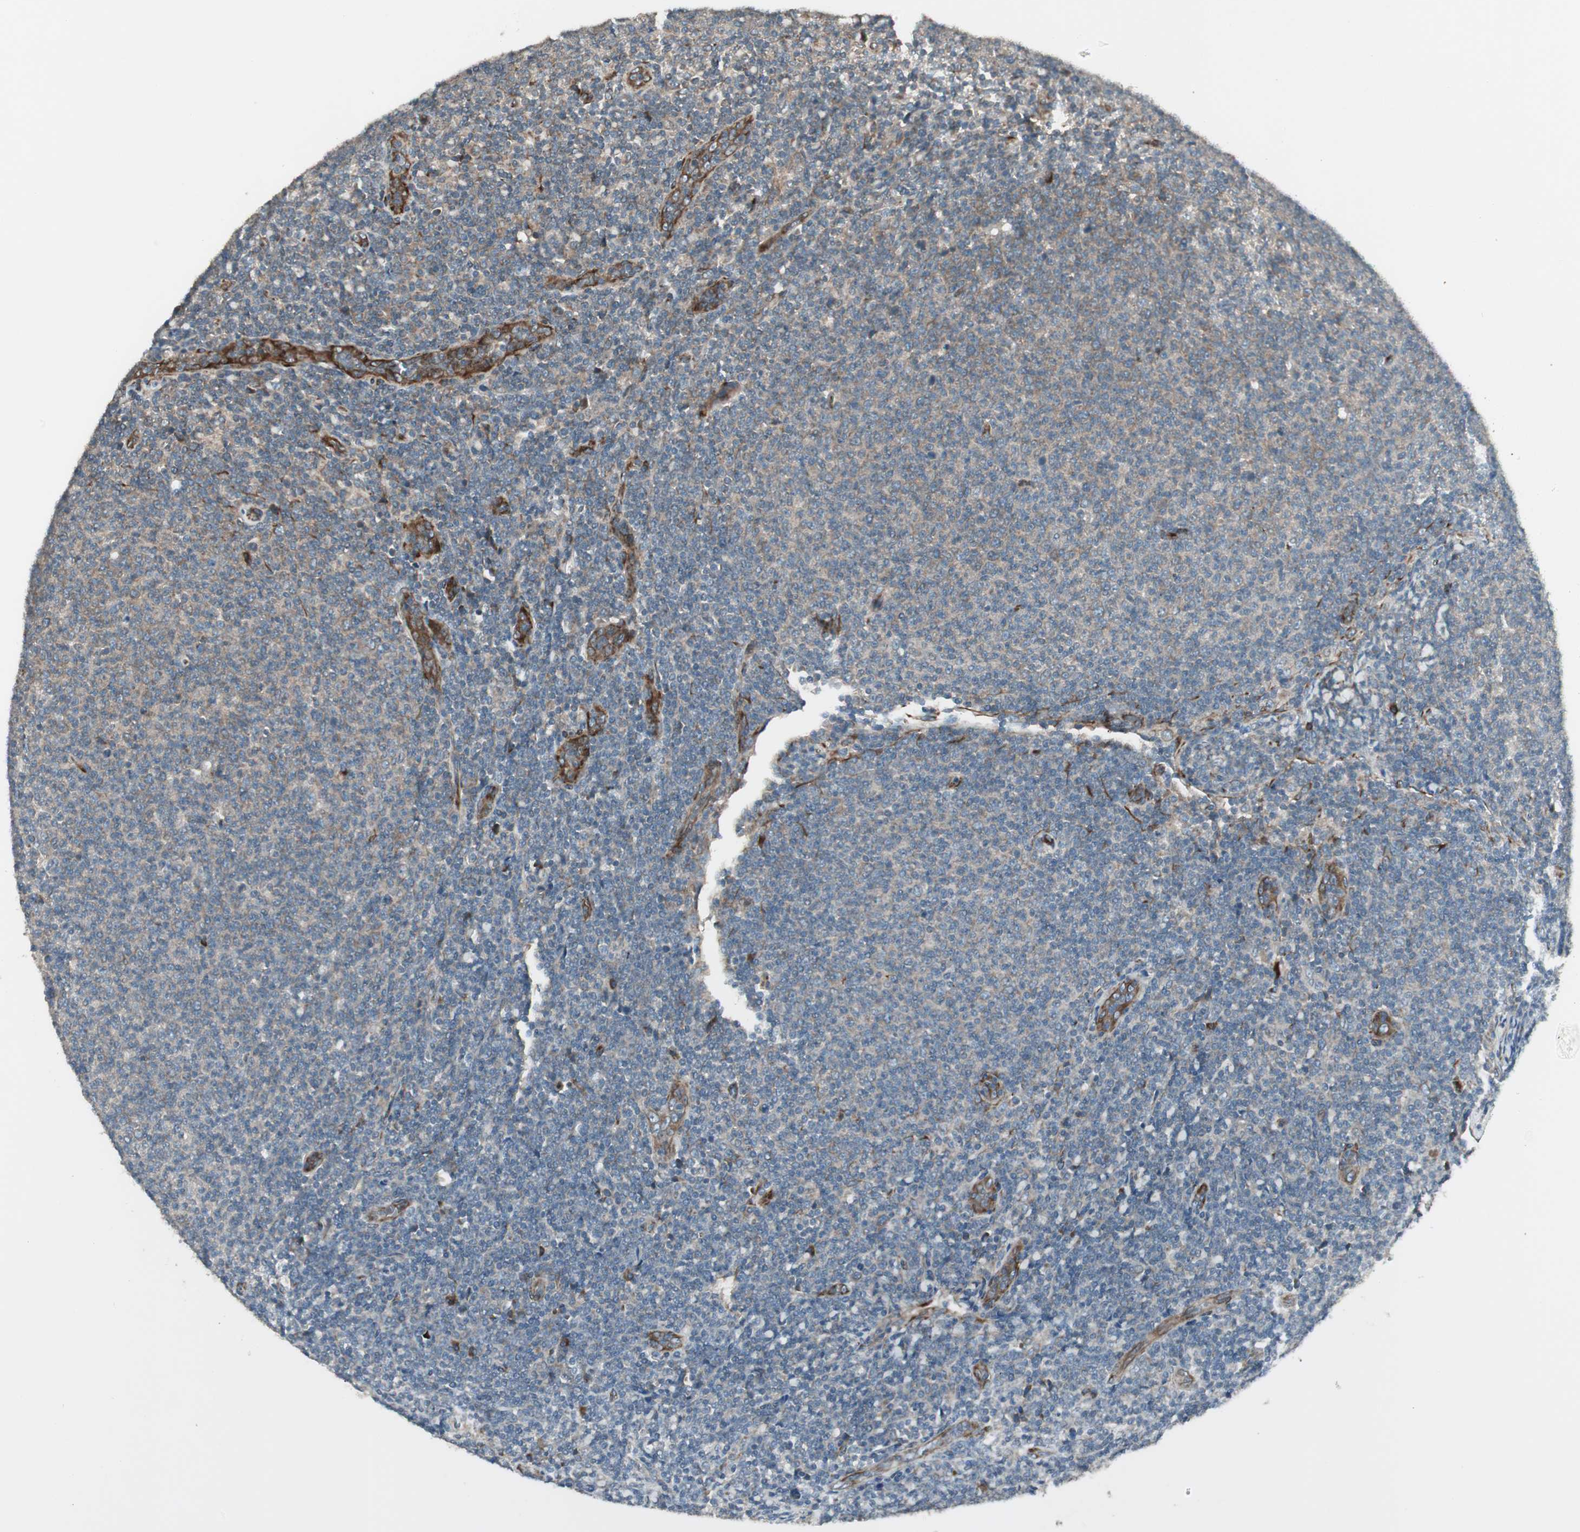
{"staining": {"intensity": "negative", "quantity": "none", "location": "none"}, "tissue": "lymphoma", "cell_type": "Tumor cells", "image_type": "cancer", "snomed": [{"axis": "morphology", "description": "Malignant lymphoma, non-Hodgkin's type, Low grade"}, {"axis": "topography", "description": "Lymph node"}], "caption": "Malignant lymphoma, non-Hodgkin's type (low-grade) stained for a protein using immunohistochemistry (IHC) reveals no expression tumor cells.", "gene": "PPP2R5E", "patient": {"sex": "male", "age": 66}}